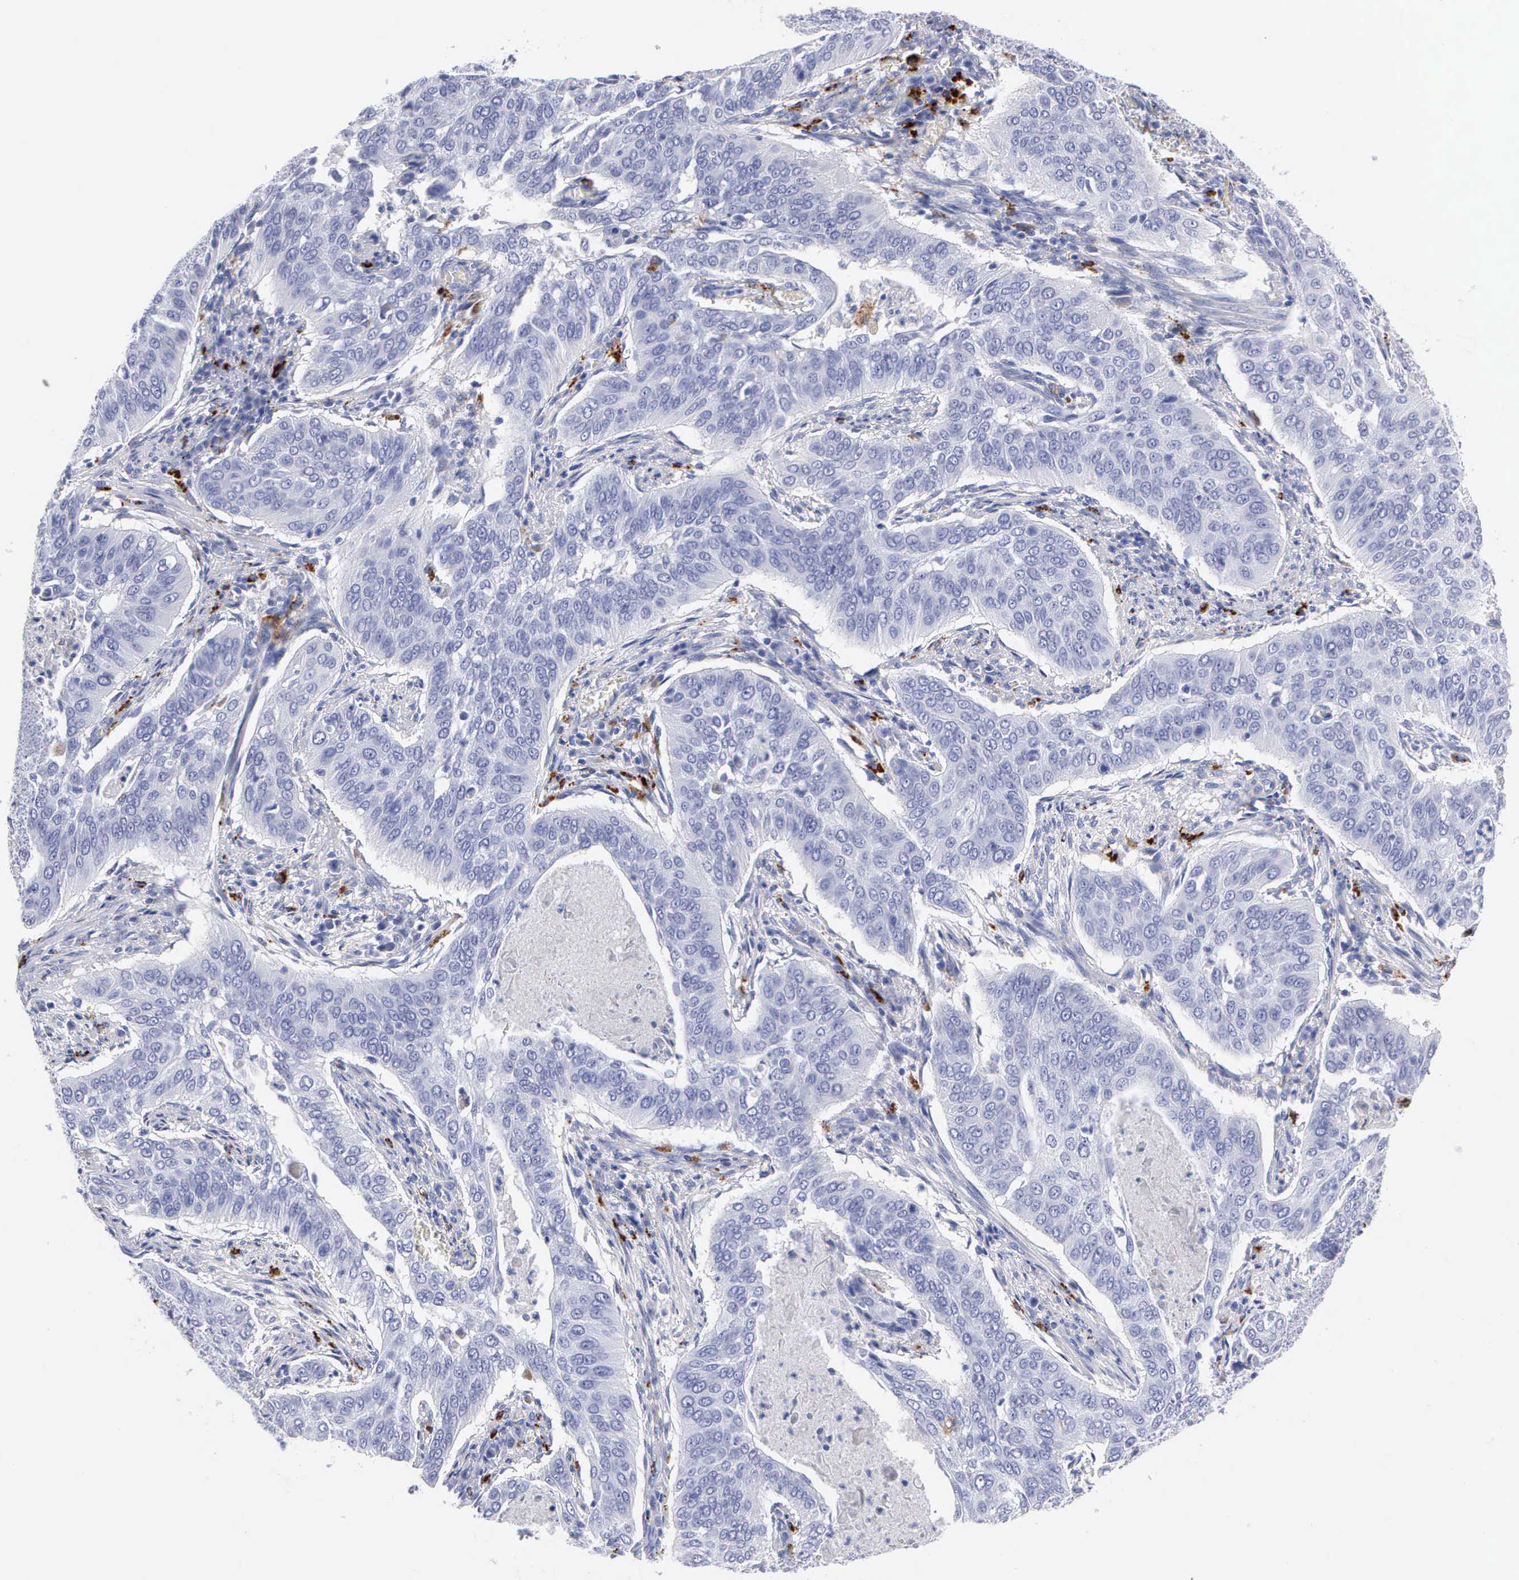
{"staining": {"intensity": "negative", "quantity": "none", "location": "none"}, "tissue": "cervical cancer", "cell_type": "Tumor cells", "image_type": "cancer", "snomed": [{"axis": "morphology", "description": "Squamous cell carcinoma, NOS"}, {"axis": "topography", "description": "Cervix"}], "caption": "Micrograph shows no significant protein staining in tumor cells of squamous cell carcinoma (cervical).", "gene": "CTSL", "patient": {"sex": "female", "age": 39}}